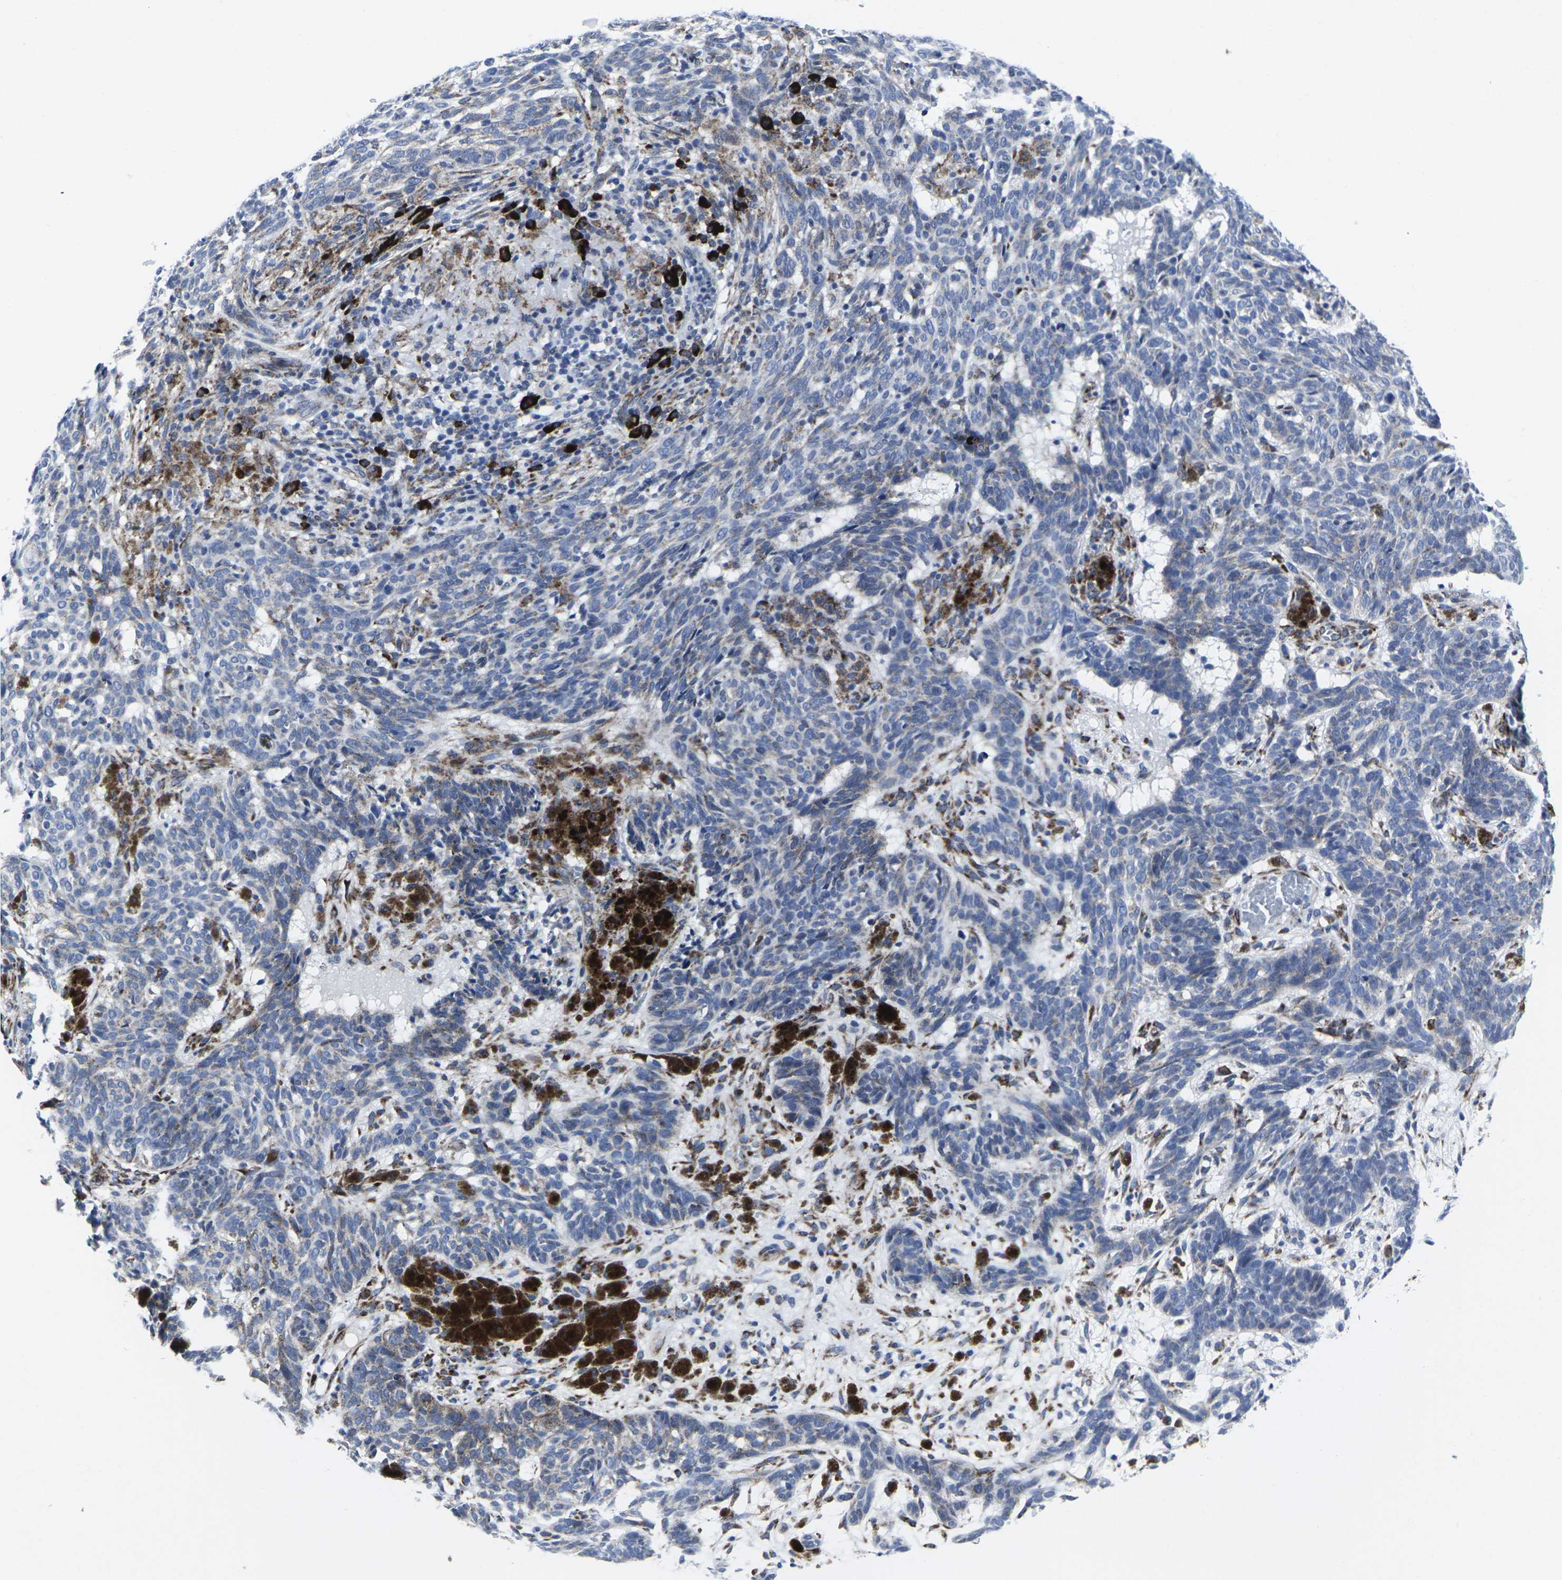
{"staining": {"intensity": "moderate", "quantity": "<25%", "location": "cytoplasmic/membranous"}, "tissue": "skin cancer", "cell_type": "Tumor cells", "image_type": "cancer", "snomed": [{"axis": "morphology", "description": "Basal cell carcinoma"}, {"axis": "topography", "description": "Skin"}], "caption": "Basal cell carcinoma (skin) was stained to show a protein in brown. There is low levels of moderate cytoplasmic/membranous staining in about <25% of tumor cells. Ihc stains the protein in brown and the nuclei are stained blue.", "gene": "RPN1", "patient": {"sex": "male", "age": 85}}